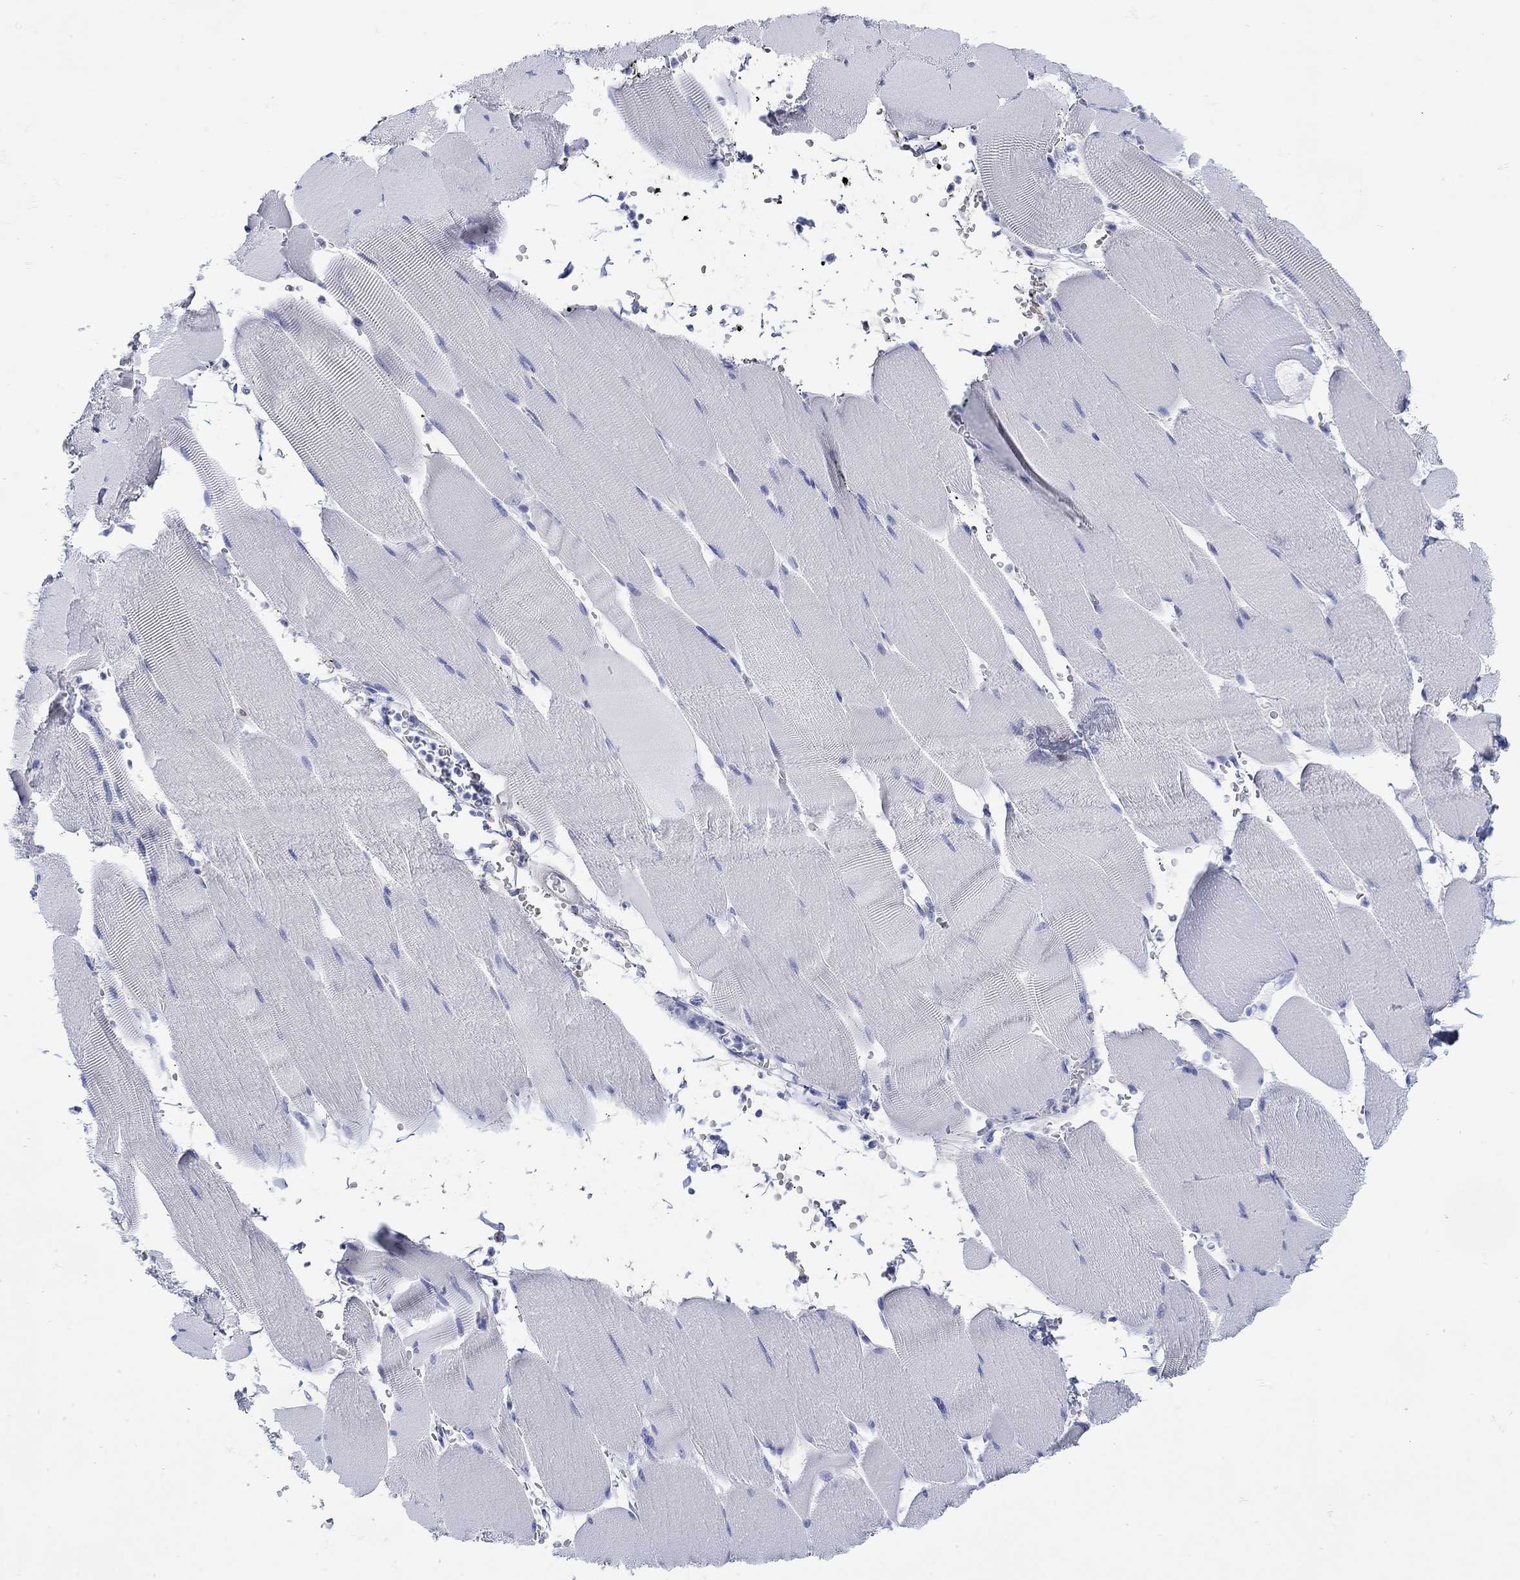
{"staining": {"intensity": "negative", "quantity": "none", "location": "none"}, "tissue": "skeletal muscle", "cell_type": "Myocytes", "image_type": "normal", "snomed": [{"axis": "morphology", "description": "Normal tissue, NOS"}, {"axis": "topography", "description": "Skeletal muscle"}], "caption": "Micrograph shows no significant protein expression in myocytes of normal skeletal muscle.", "gene": "ANKMY1", "patient": {"sex": "male", "age": 56}}